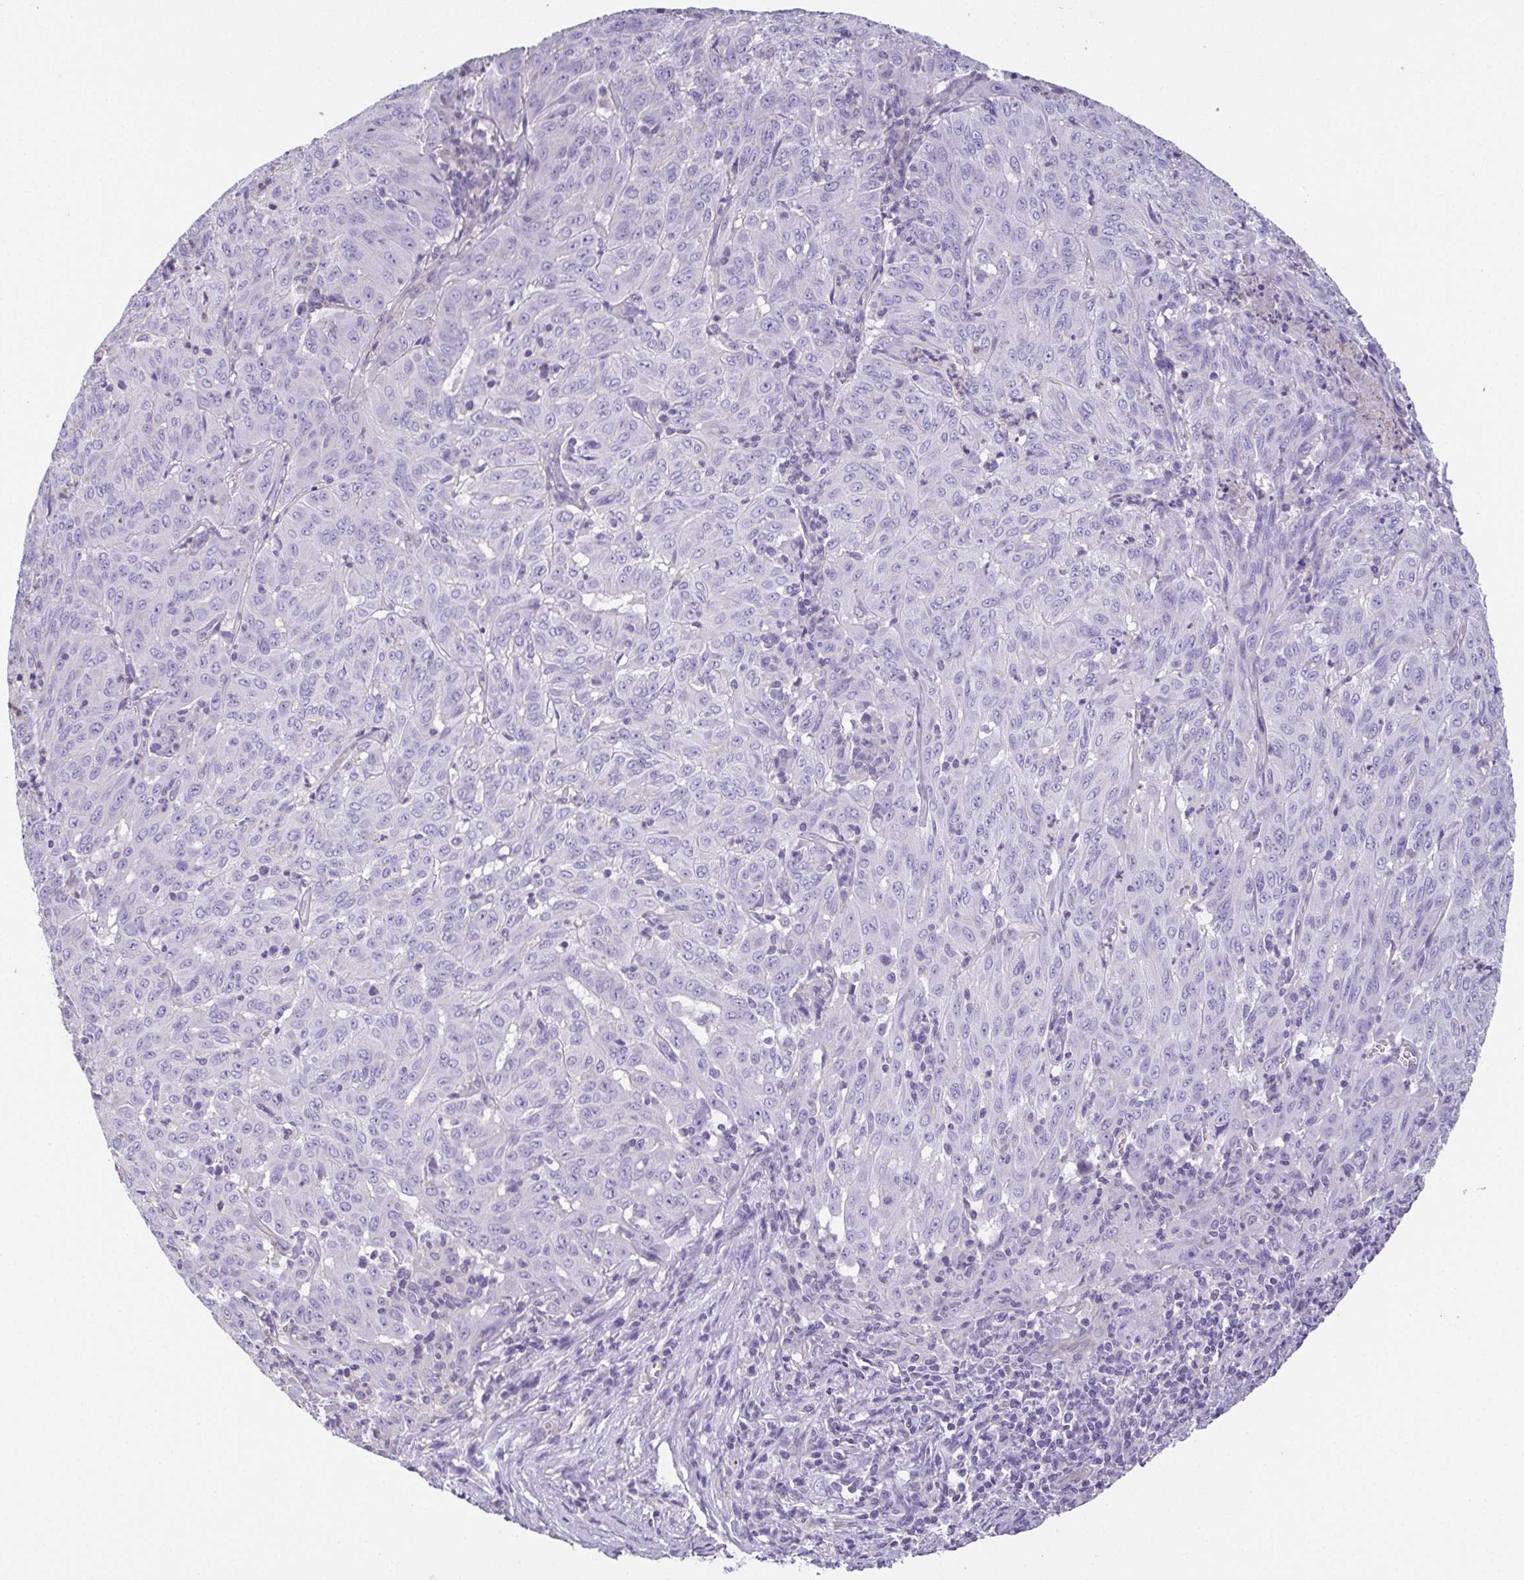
{"staining": {"intensity": "negative", "quantity": "none", "location": "none"}, "tissue": "pancreatic cancer", "cell_type": "Tumor cells", "image_type": "cancer", "snomed": [{"axis": "morphology", "description": "Adenocarcinoma, NOS"}, {"axis": "topography", "description": "Pancreas"}], "caption": "A photomicrograph of pancreatic adenocarcinoma stained for a protein shows no brown staining in tumor cells.", "gene": "MYL6", "patient": {"sex": "male", "age": 63}}